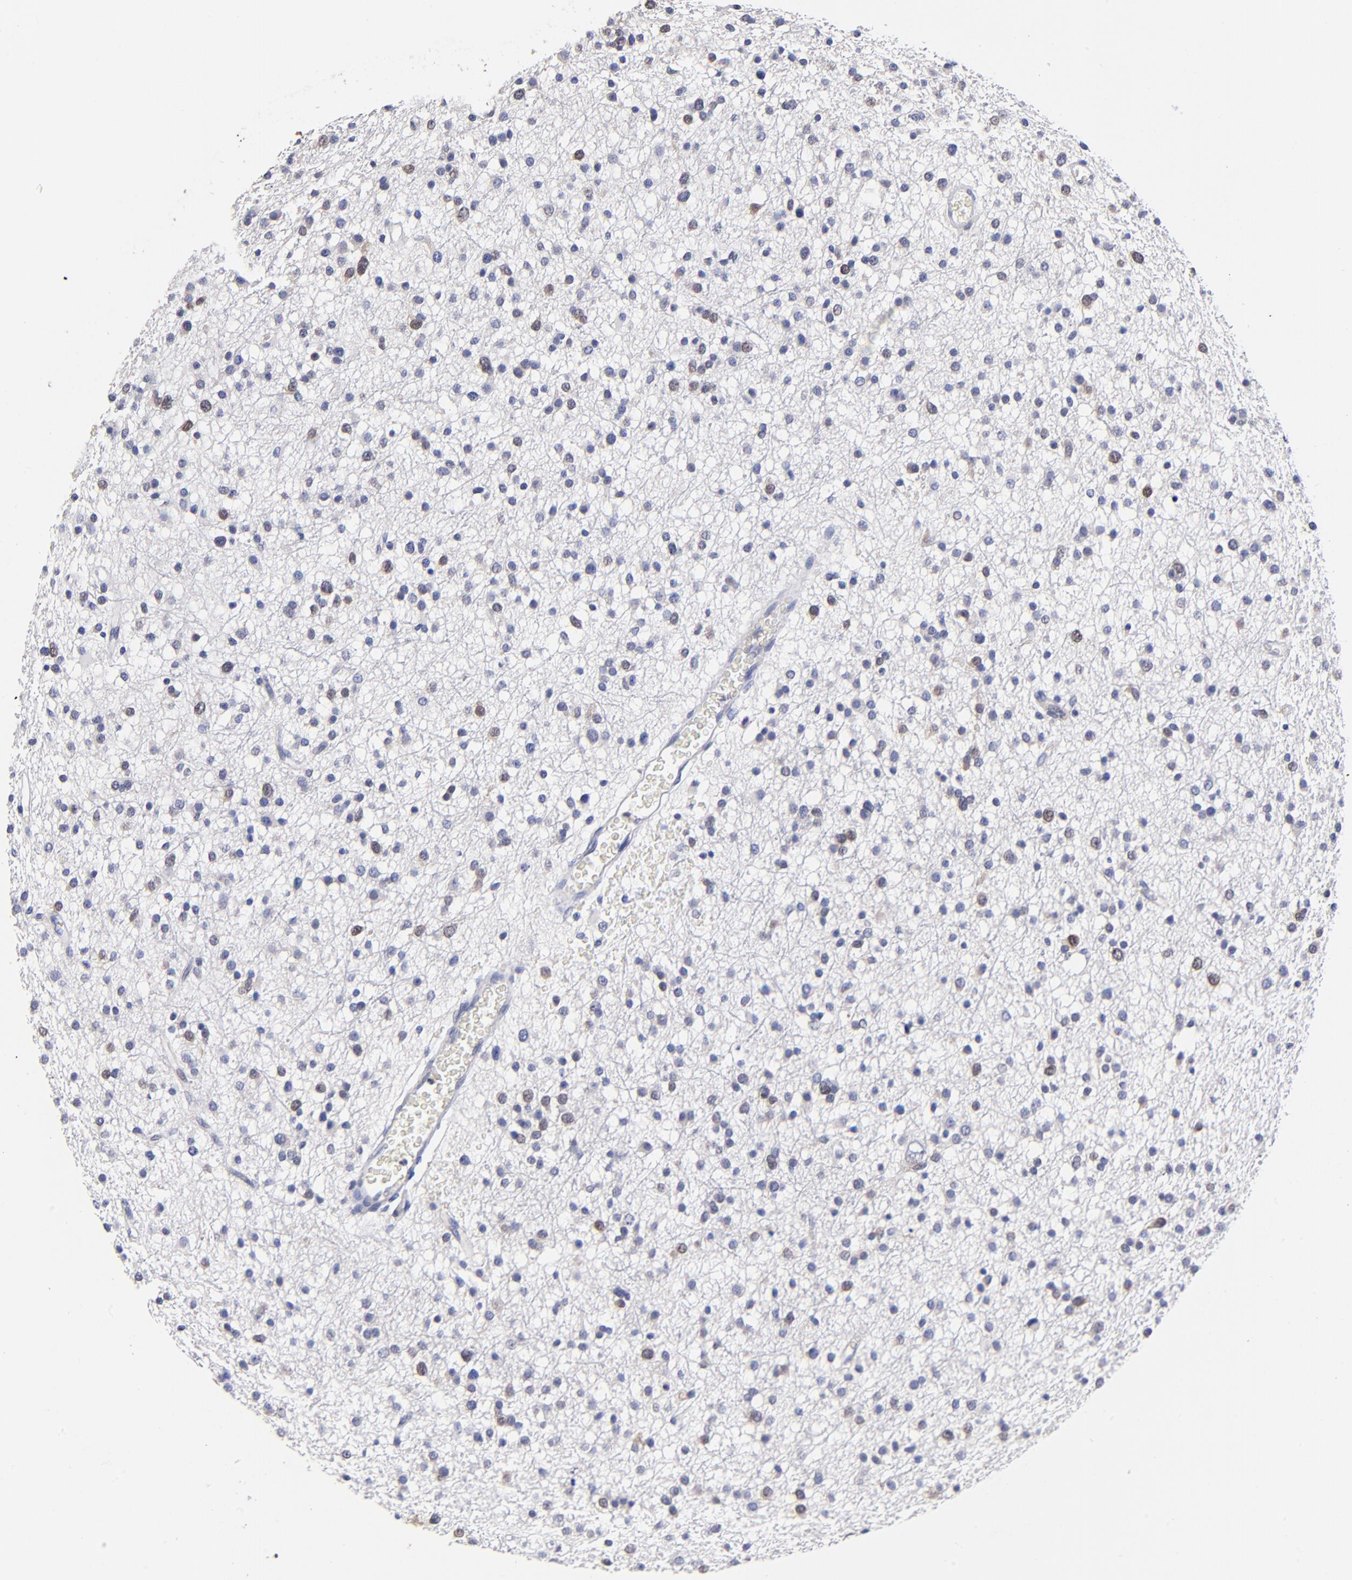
{"staining": {"intensity": "weak", "quantity": "<25%", "location": "nuclear"}, "tissue": "glioma", "cell_type": "Tumor cells", "image_type": "cancer", "snomed": [{"axis": "morphology", "description": "Glioma, malignant, Low grade"}, {"axis": "topography", "description": "Brain"}], "caption": "High magnification brightfield microscopy of malignant glioma (low-grade) stained with DAB (brown) and counterstained with hematoxylin (blue): tumor cells show no significant staining.", "gene": "DCTPP1", "patient": {"sex": "female", "age": 36}}